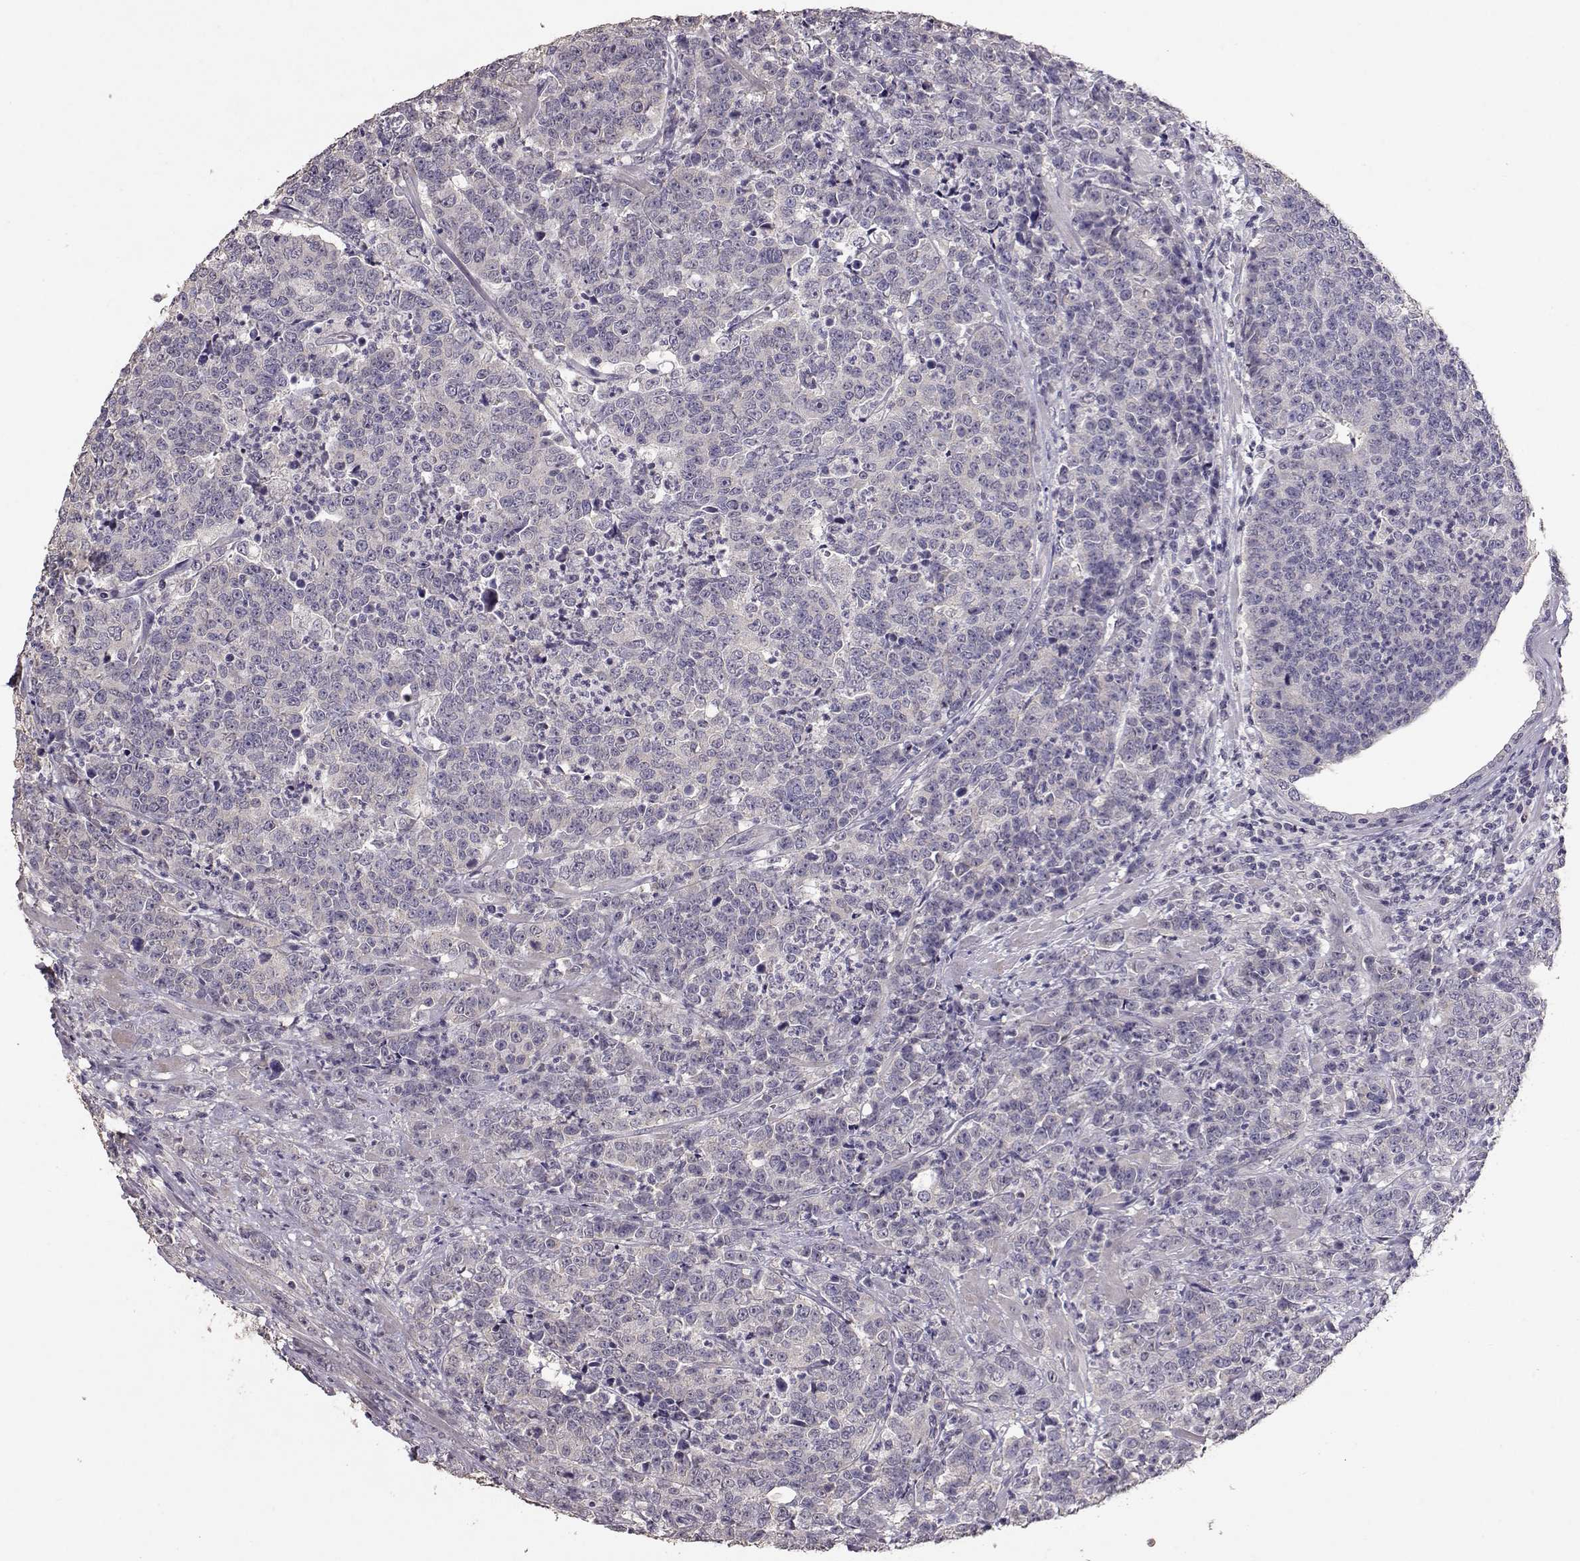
{"staining": {"intensity": "negative", "quantity": "none", "location": "none"}, "tissue": "prostate cancer", "cell_type": "Tumor cells", "image_type": "cancer", "snomed": [{"axis": "morphology", "description": "Adenocarcinoma, NOS"}, {"axis": "topography", "description": "Prostate"}], "caption": "This is an IHC image of prostate cancer. There is no staining in tumor cells.", "gene": "PMCH", "patient": {"sex": "male", "age": 67}}